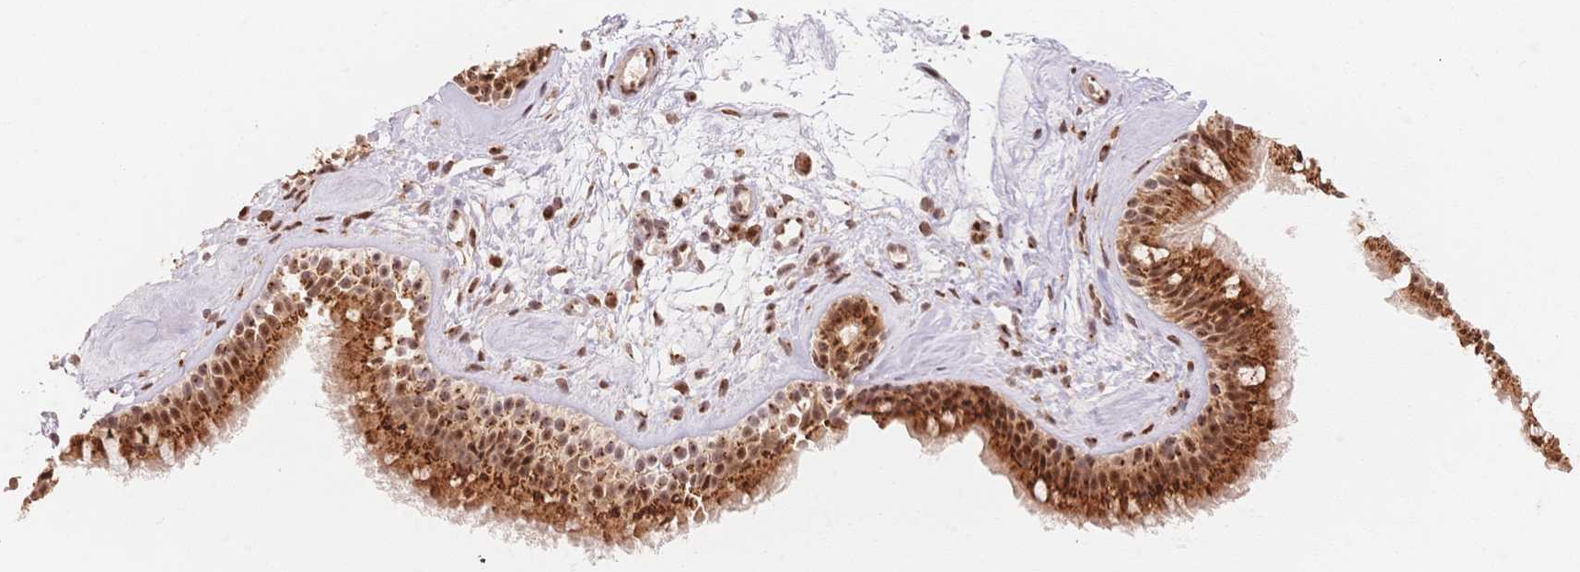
{"staining": {"intensity": "moderate", "quantity": ">75%", "location": "cytoplasmic/membranous,nuclear"}, "tissue": "nasopharynx", "cell_type": "Respiratory epithelial cells", "image_type": "normal", "snomed": [{"axis": "morphology", "description": "Normal tissue, NOS"}, {"axis": "topography", "description": "Nasopharynx"}], "caption": "IHC staining of normal nasopharynx, which demonstrates medium levels of moderate cytoplasmic/membranous,nuclear positivity in about >75% of respiratory epithelial cells indicating moderate cytoplasmic/membranous,nuclear protein staining. The staining was performed using DAB (brown) for protein detection and nuclei were counterstained in hematoxylin (blue).", "gene": "STK39", "patient": {"sex": "female", "age": 70}}